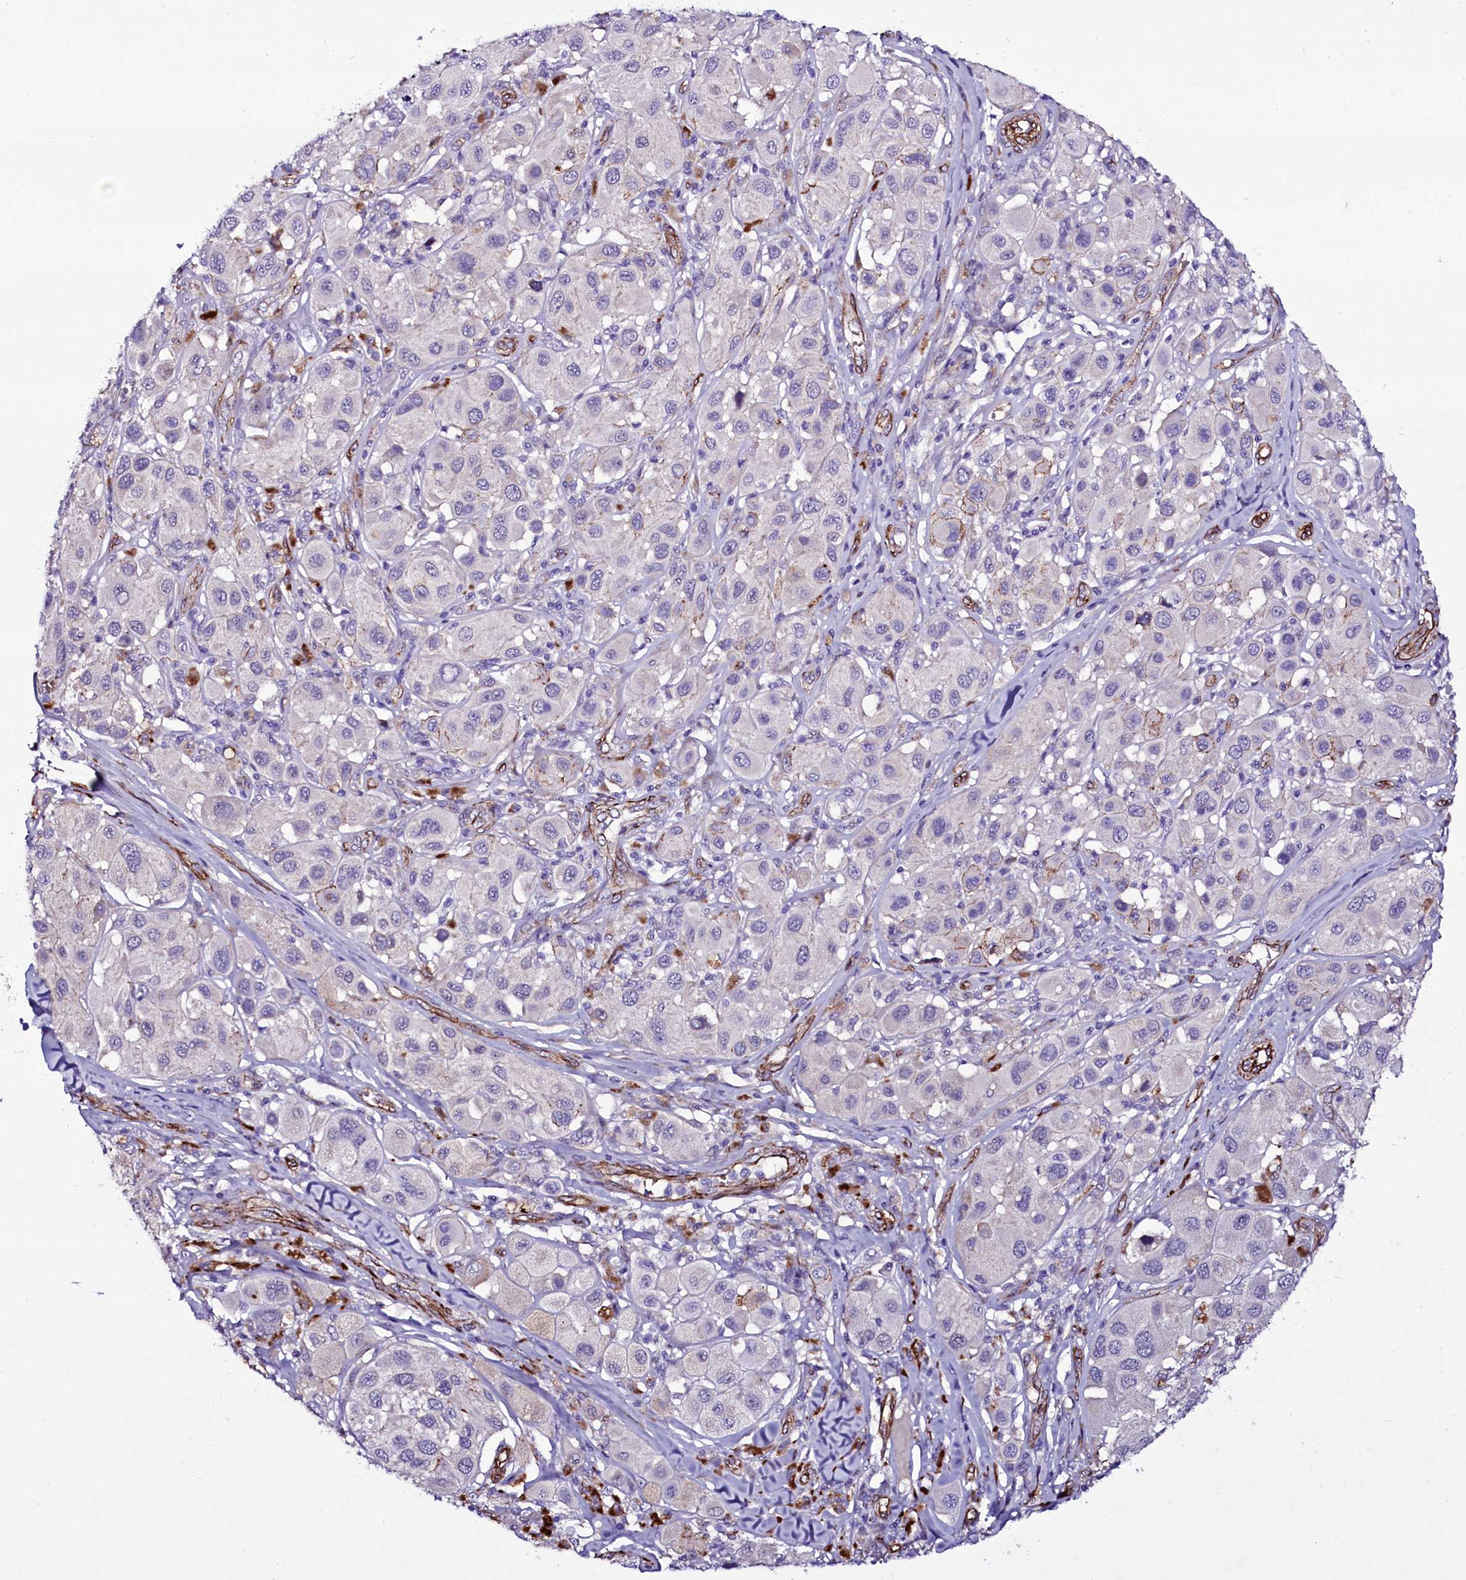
{"staining": {"intensity": "negative", "quantity": "none", "location": "none"}, "tissue": "melanoma", "cell_type": "Tumor cells", "image_type": "cancer", "snomed": [{"axis": "morphology", "description": "Malignant melanoma, Metastatic site"}, {"axis": "topography", "description": "Skin"}], "caption": "Malignant melanoma (metastatic site) was stained to show a protein in brown. There is no significant staining in tumor cells.", "gene": "MEX3C", "patient": {"sex": "male", "age": 41}}